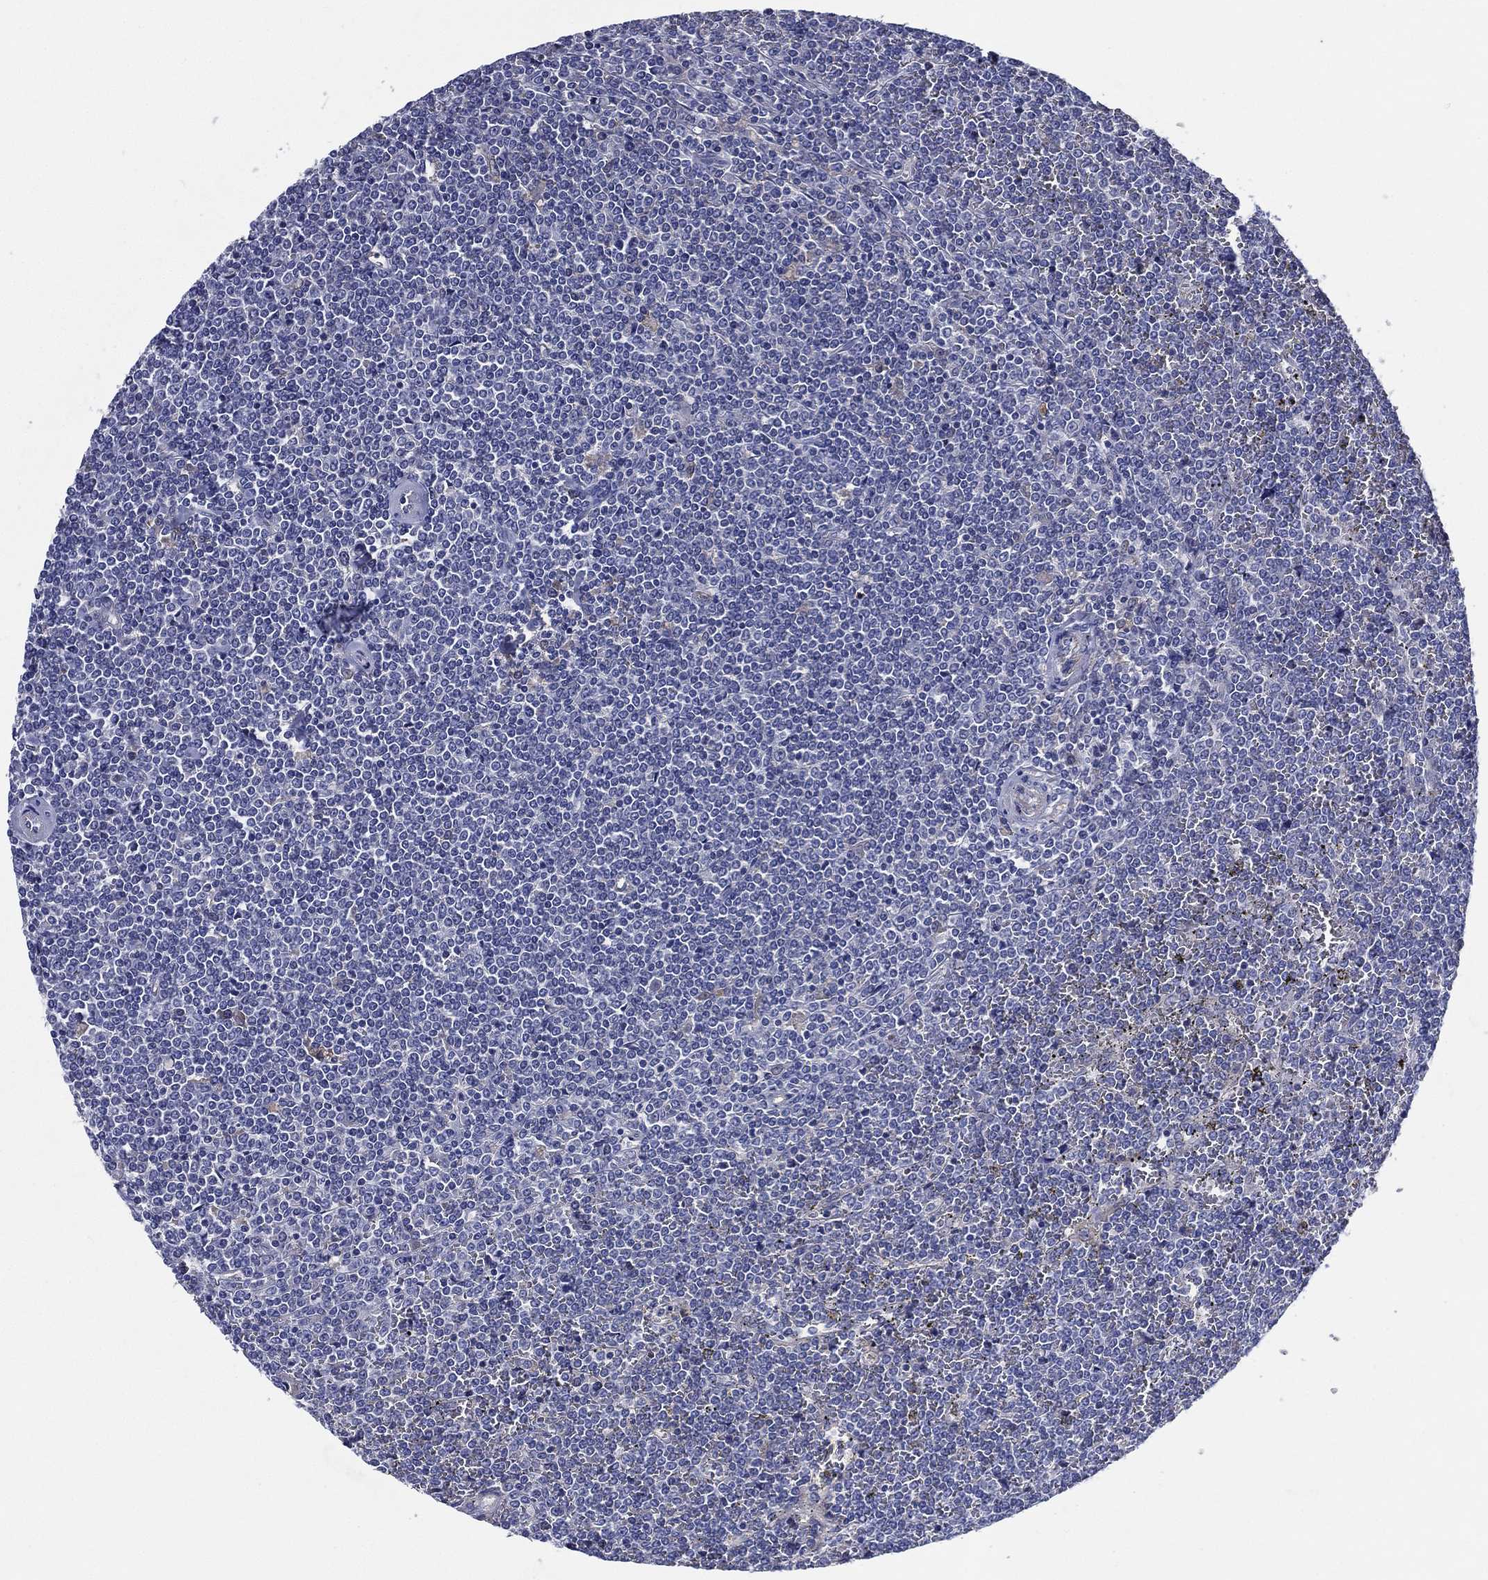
{"staining": {"intensity": "negative", "quantity": "none", "location": "none"}, "tissue": "lymphoma", "cell_type": "Tumor cells", "image_type": "cancer", "snomed": [{"axis": "morphology", "description": "Malignant lymphoma, non-Hodgkin's type, Low grade"}, {"axis": "topography", "description": "Spleen"}], "caption": "Immunohistochemistry (IHC) photomicrograph of neoplastic tissue: malignant lymphoma, non-Hodgkin's type (low-grade) stained with DAB shows no significant protein expression in tumor cells.", "gene": "TMPRSS11D", "patient": {"sex": "female", "age": 19}}